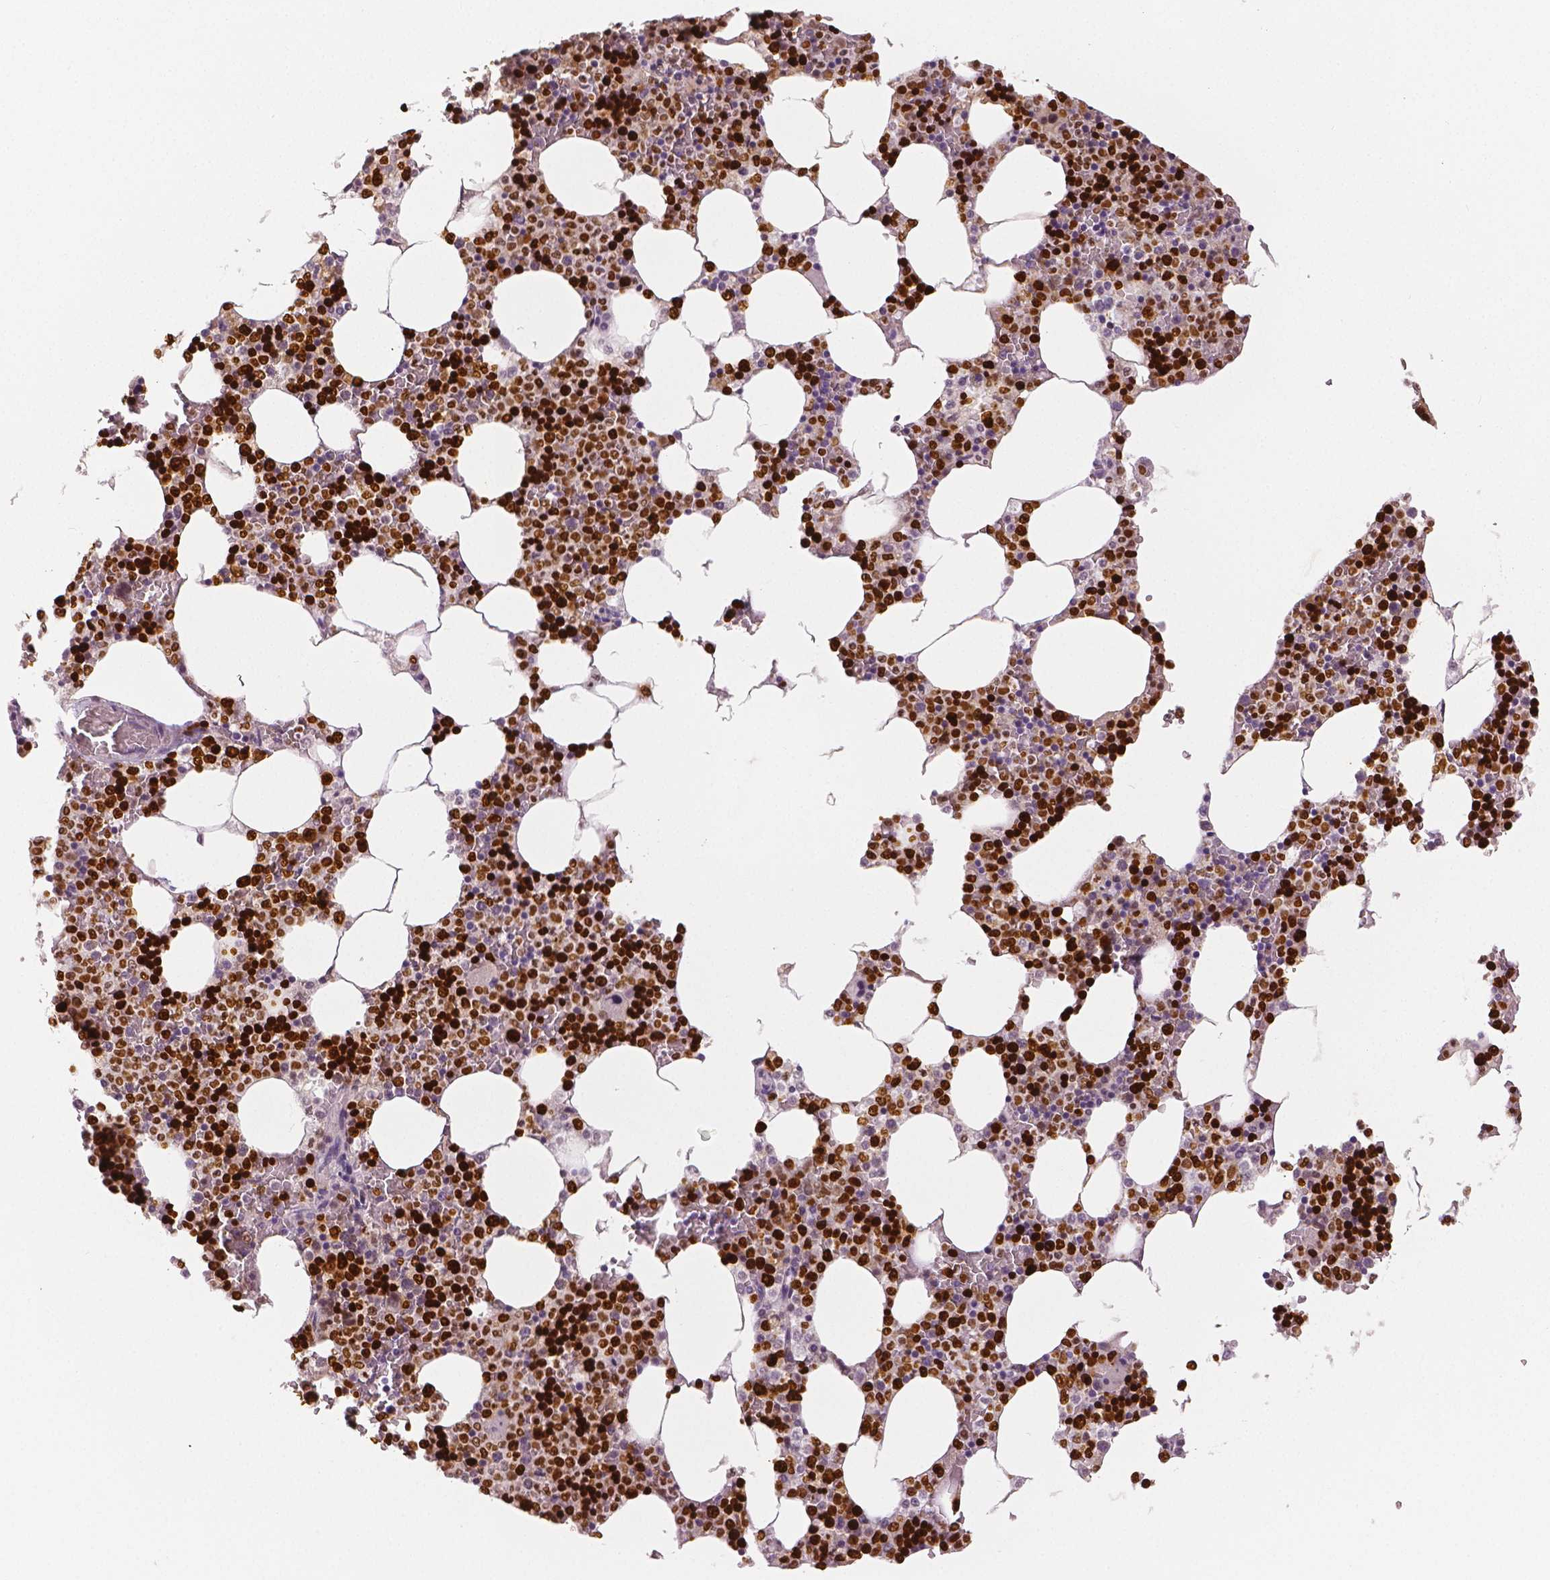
{"staining": {"intensity": "strong", "quantity": ">75%", "location": "nuclear"}, "tissue": "bone marrow", "cell_type": "Hematopoietic cells", "image_type": "normal", "snomed": [{"axis": "morphology", "description": "Normal tissue, NOS"}, {"axis": "topography", "description": "Bone marrow"}], "caption": "This photomicrograph shows IHC staining of normal bone marrow, with high strong nuclear staining in about >75% of hematopoietic cells.", "gene": "MKI67", "patient": {"sex": "female", "age": 42}}